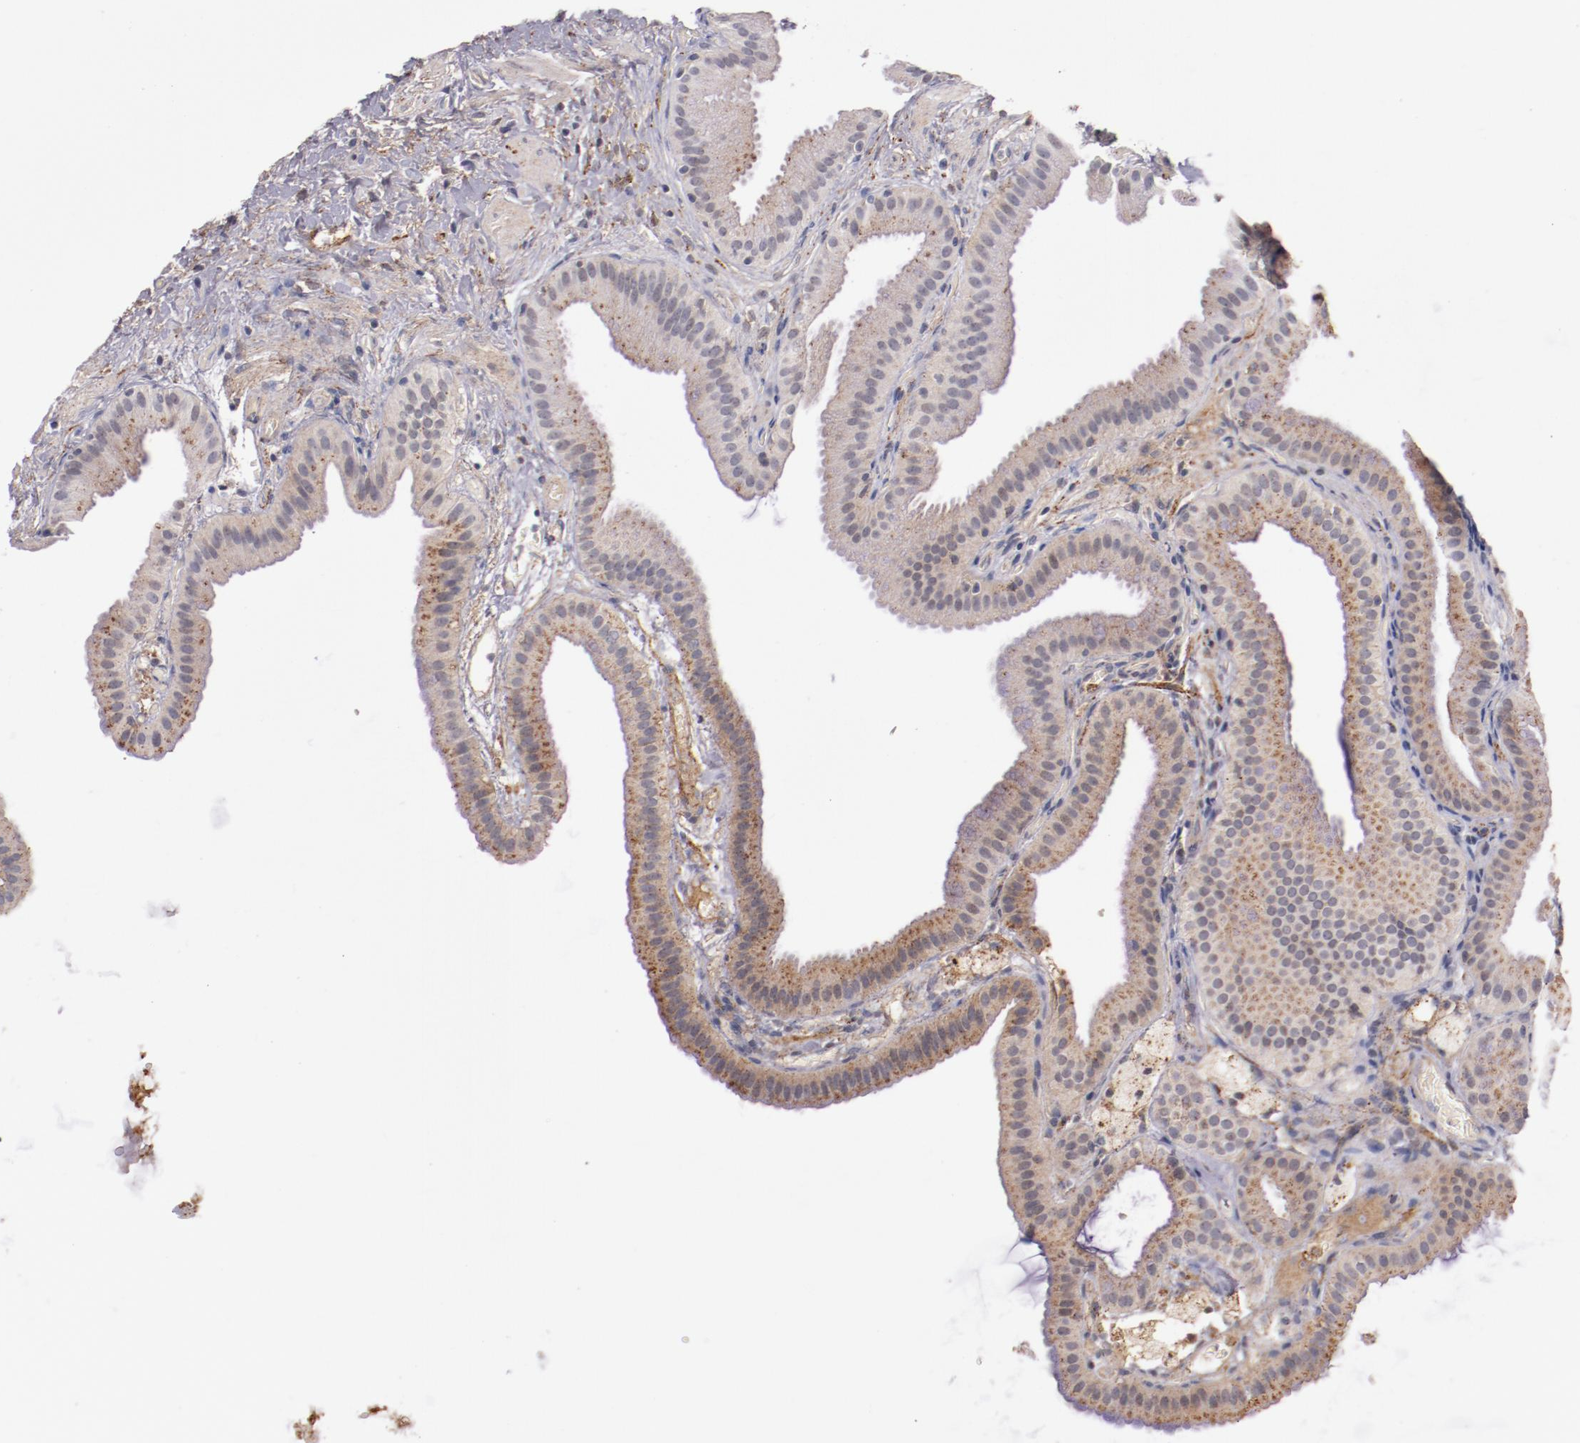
{"staining": {"intensity": "weak", "quantity": ">75%", "location": "cytoplasmic/membranous"}, "tissue": "gallbladder", "cell_type": "Glandular cells", "image_type": "normal", "snomed": [{"axis": "morphology", "description": "Normal tissue, NOS"}, {"axis": "topography", "description": "Gallbladder"}], "caption": "An IHC micrograph of benign tissue is shown. Protein staining in brown shows weak cytoplasmic/membranous positivity in gallbladder within glandular cells. (Brightfield microscopy of DAB IHC at high magnification).", "gene": "SYP", "patient": {"sex": "female", "age": 63}}